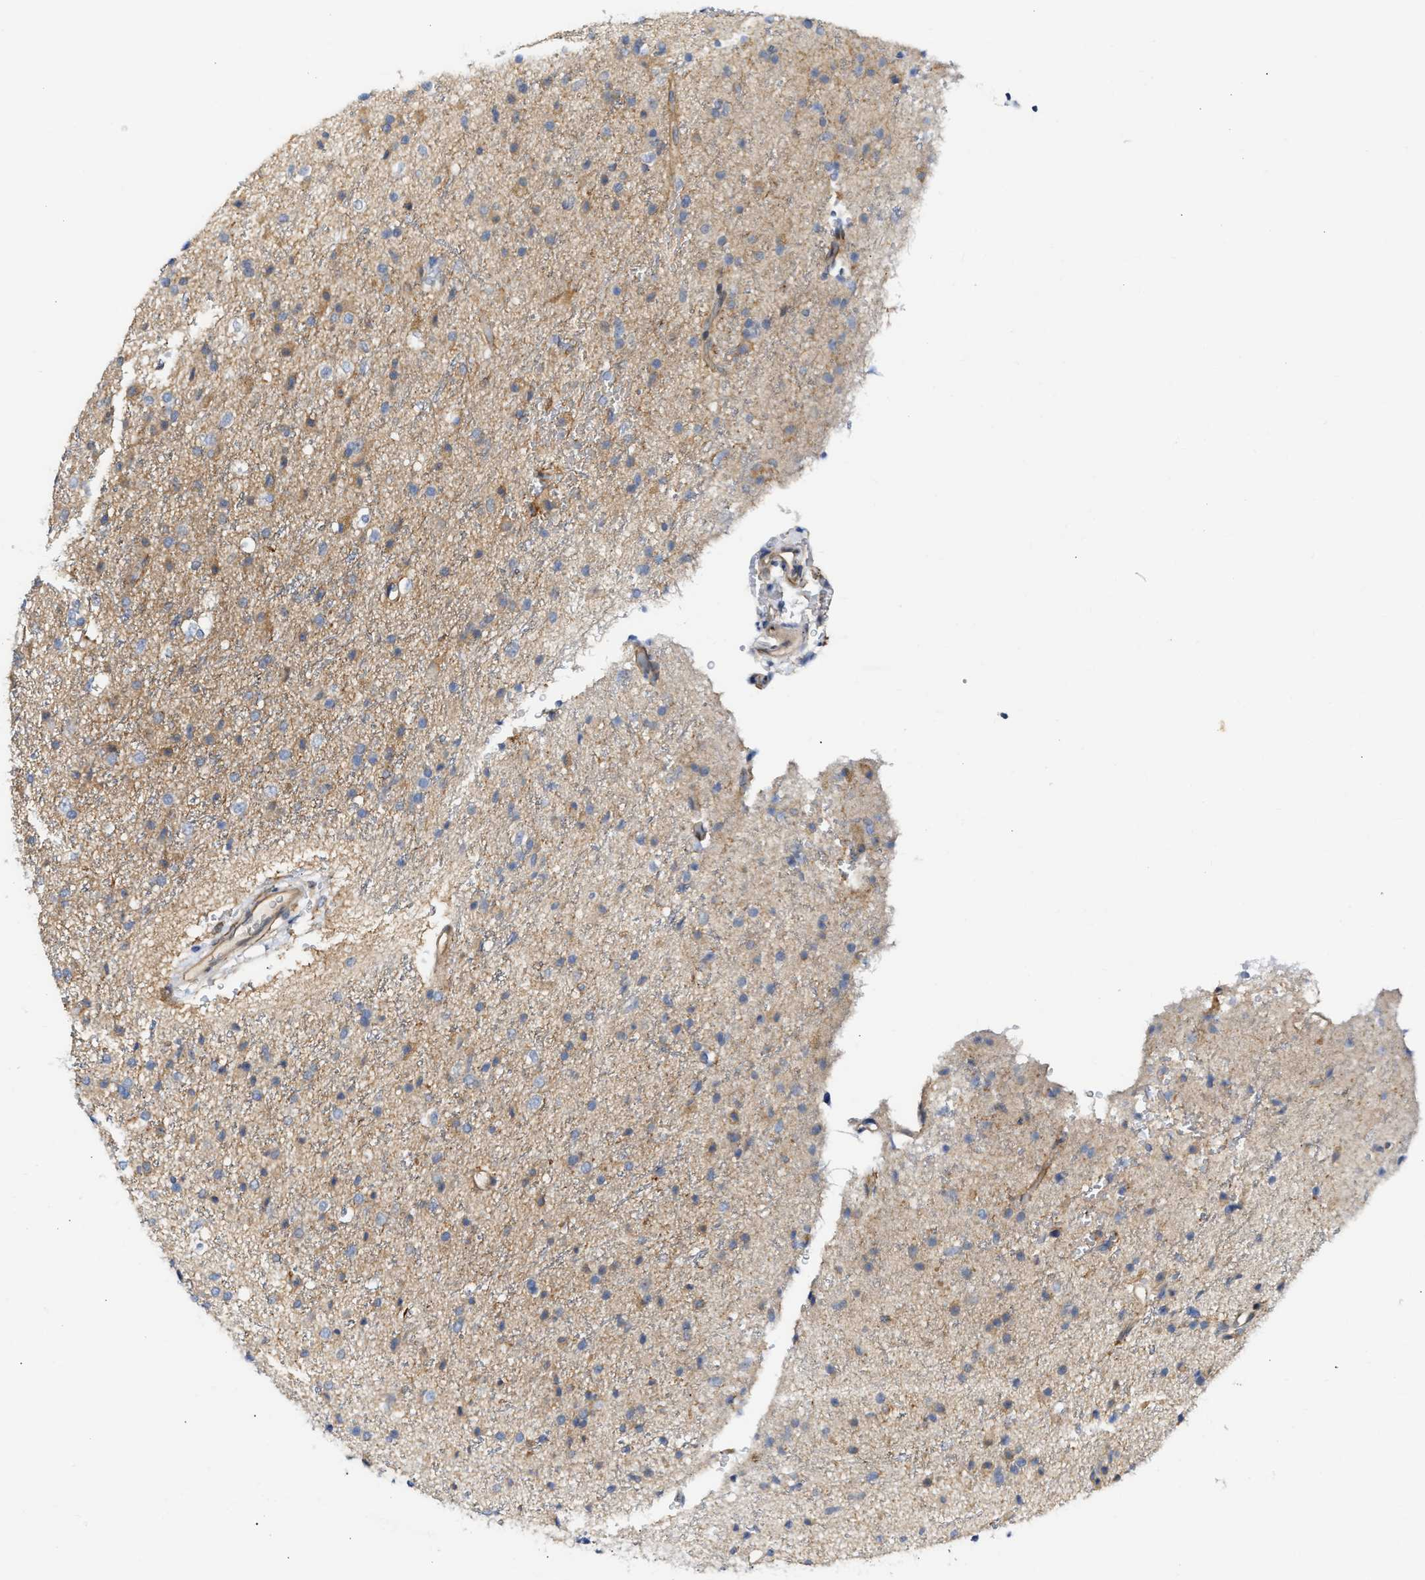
{"staining": {"intensity": "moderate", "quantity": "25%-75%", "location": "cytoplasmic/membranous"}, "tissue": "glioma", "cell_type": "Tumor cells", "image_type": "cancer", "snomed": [{"axis": "morphology", "description": "Glioma, malignant, High grade"}, {"axis": "topography", "description": "Brain"}], "caption": "Protein staining of glioma tissue shows moderate cytoplasmic/membranous staining in approximately 25%-75% of tumor cells. The protein is stained brown, and the nuclei are stained in blue (DAB (3,3'-diaminobenzidine) IHC with brightfield microscopy, high magnification).", "gene": "FHL1", "patient": {"sex": "male", "age": 47}}